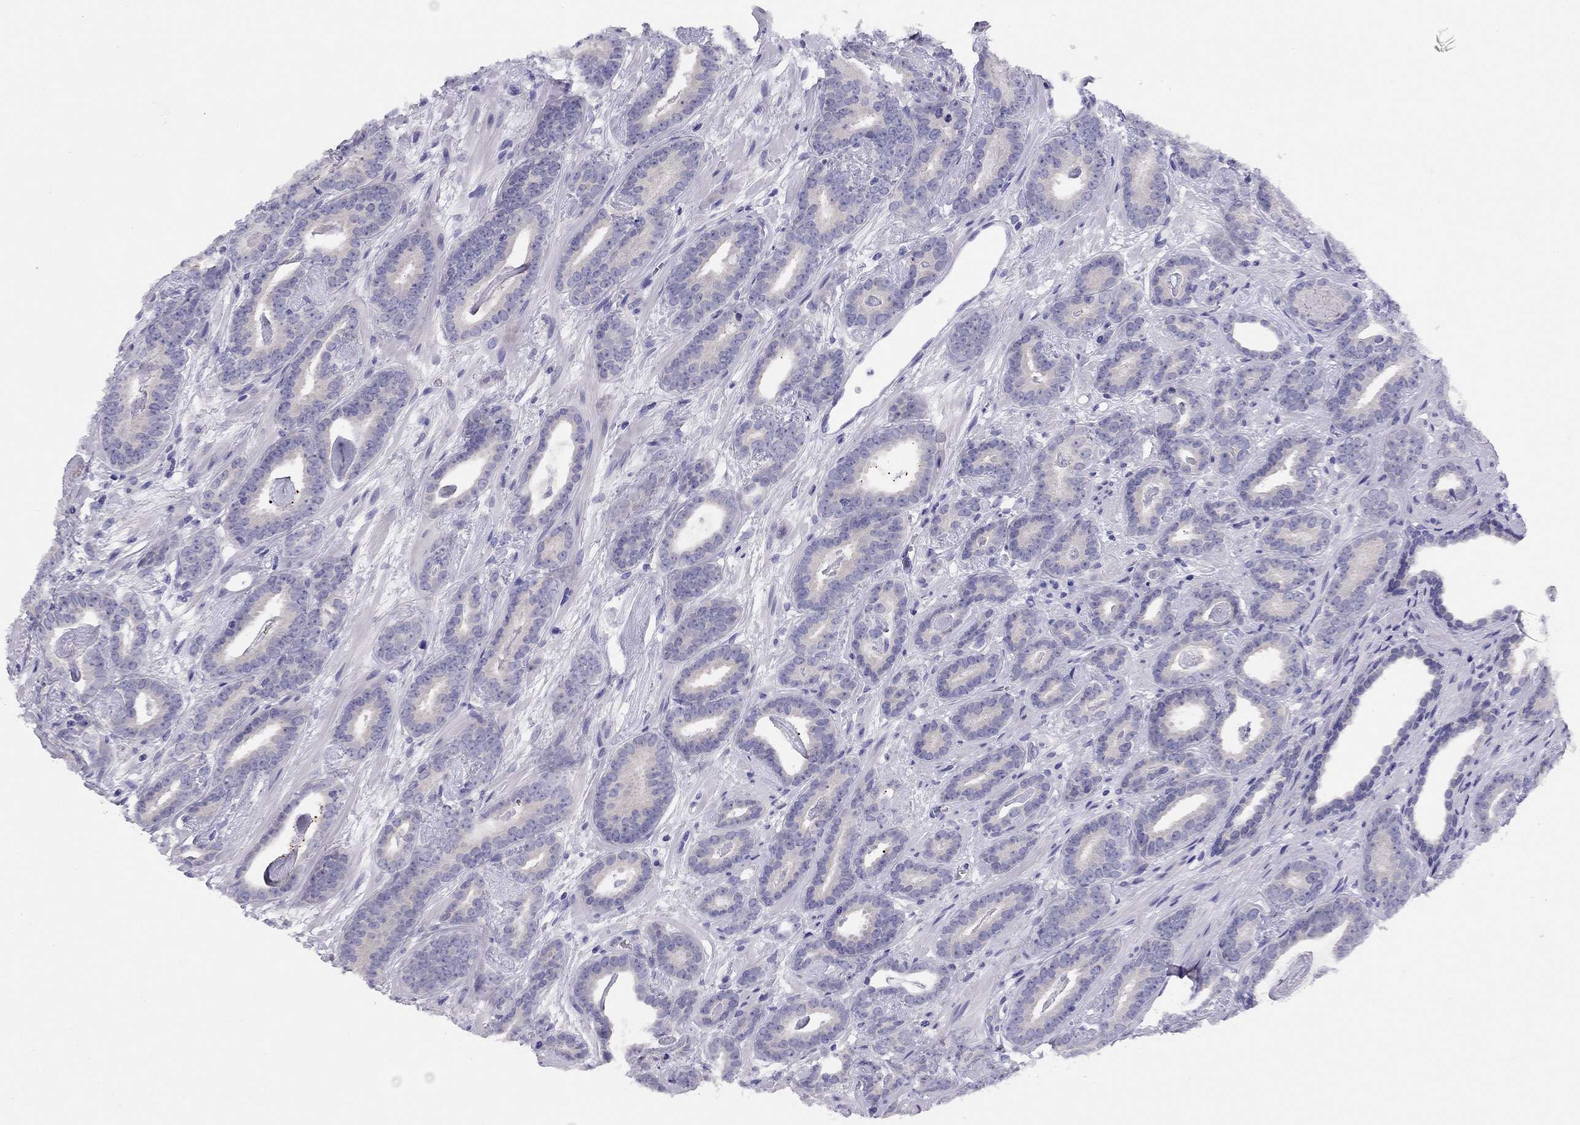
{"staining": {"intensity": "negative", "quantity": "none", "location": "none"}, "tissue": "prostate cancer", "cell_type": "Tumor cells", "image_type": "cancer", "snomed": [{"axis": "morphology", "description": "Adenocarcinoma, Medium grade"}, {"axis": "topography", "description": "Prostate and seminal vesicle, NOS"}, {"axis": "topography", "description": "Prostate"}], "caption": "Tumor cells show no significant positivity in adenocarcinoma (medium-grade) (prostate).", "gene": "LRIT2", "patient": {"sex": "male", "age": 54}}